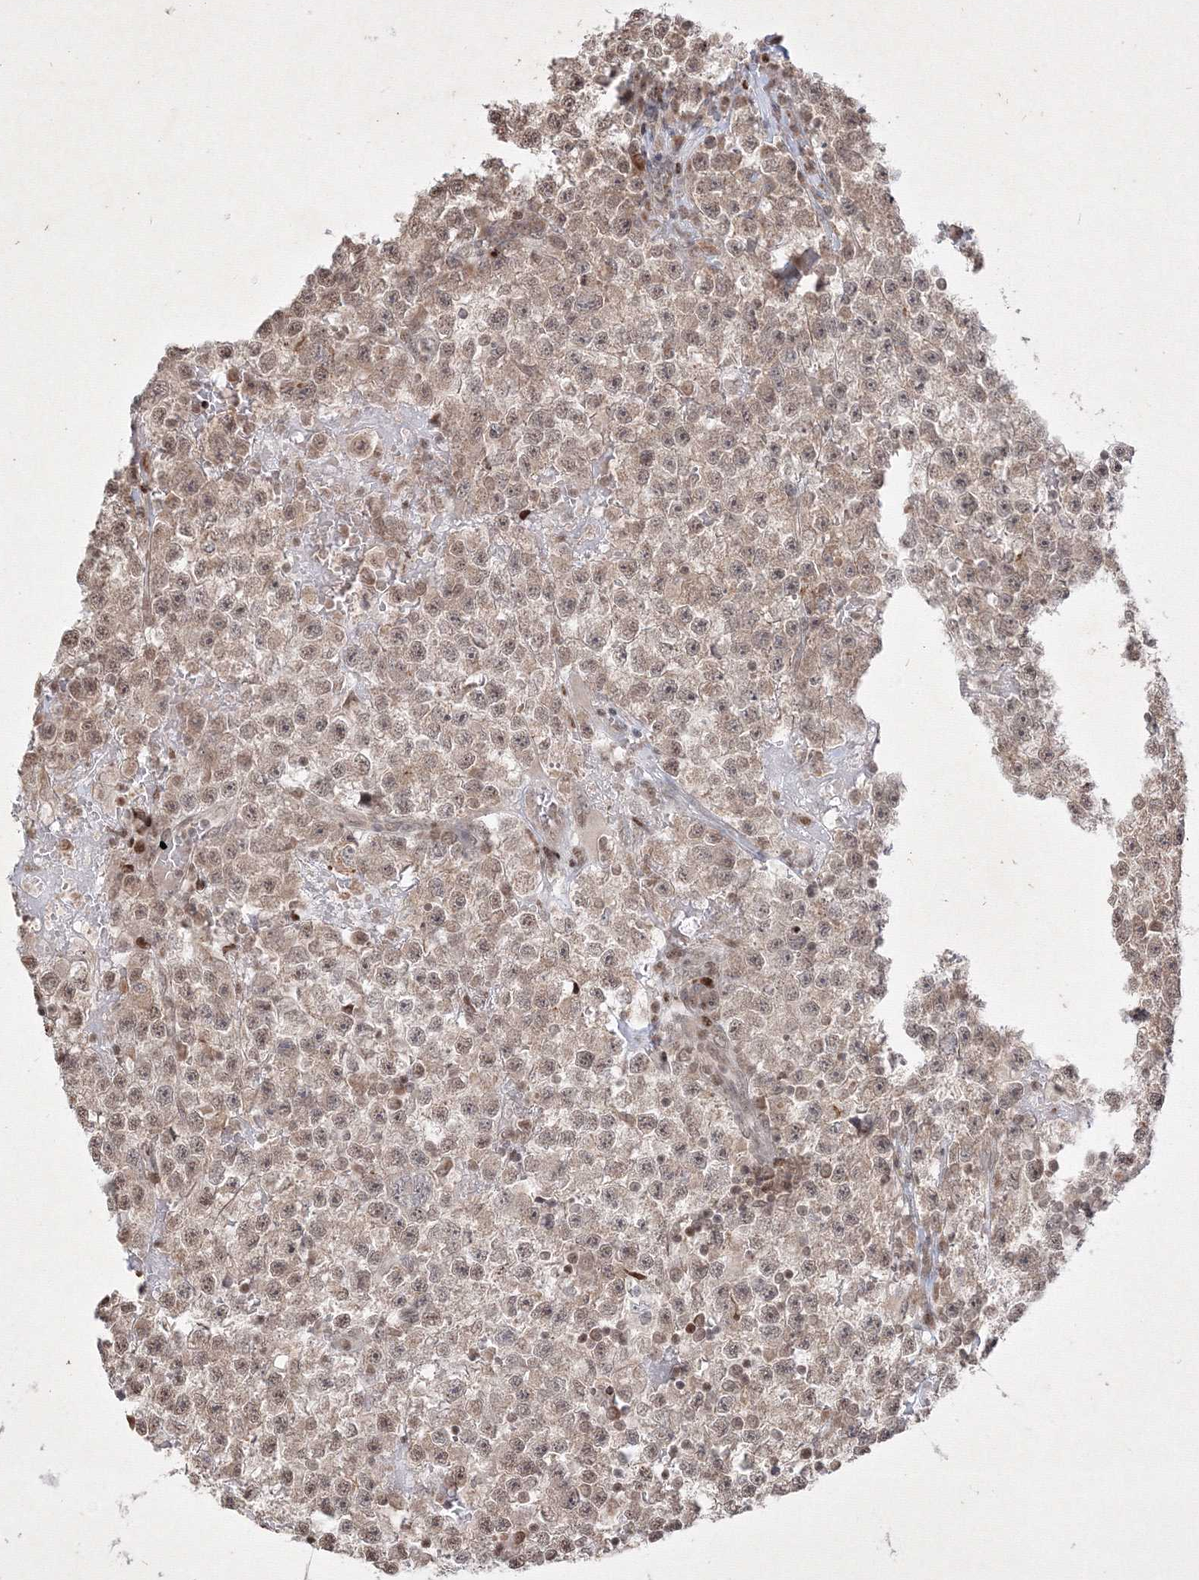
{"staining": {"intensity": "moderate", "quantity": ">75%", "location": "cytoplasmic/membranous,nuclear"}, "tissue": "testis cancer", "cell_type": "Tumor cells", "image_type": "cancer", "snomed": [{"axis": "morphology", "description": "Seminoma, NOS"}, {"axis": "topography", "description": "Testis"}], "caption": "This histopathology image shows IHC staining of human testis seminoma, with medium moderate cytoplasmic/membranous and nuclear staining in approximately >75% of tumor cells.", "gene": "TAB1", "patient": {"sex": "male", "age": 22}}